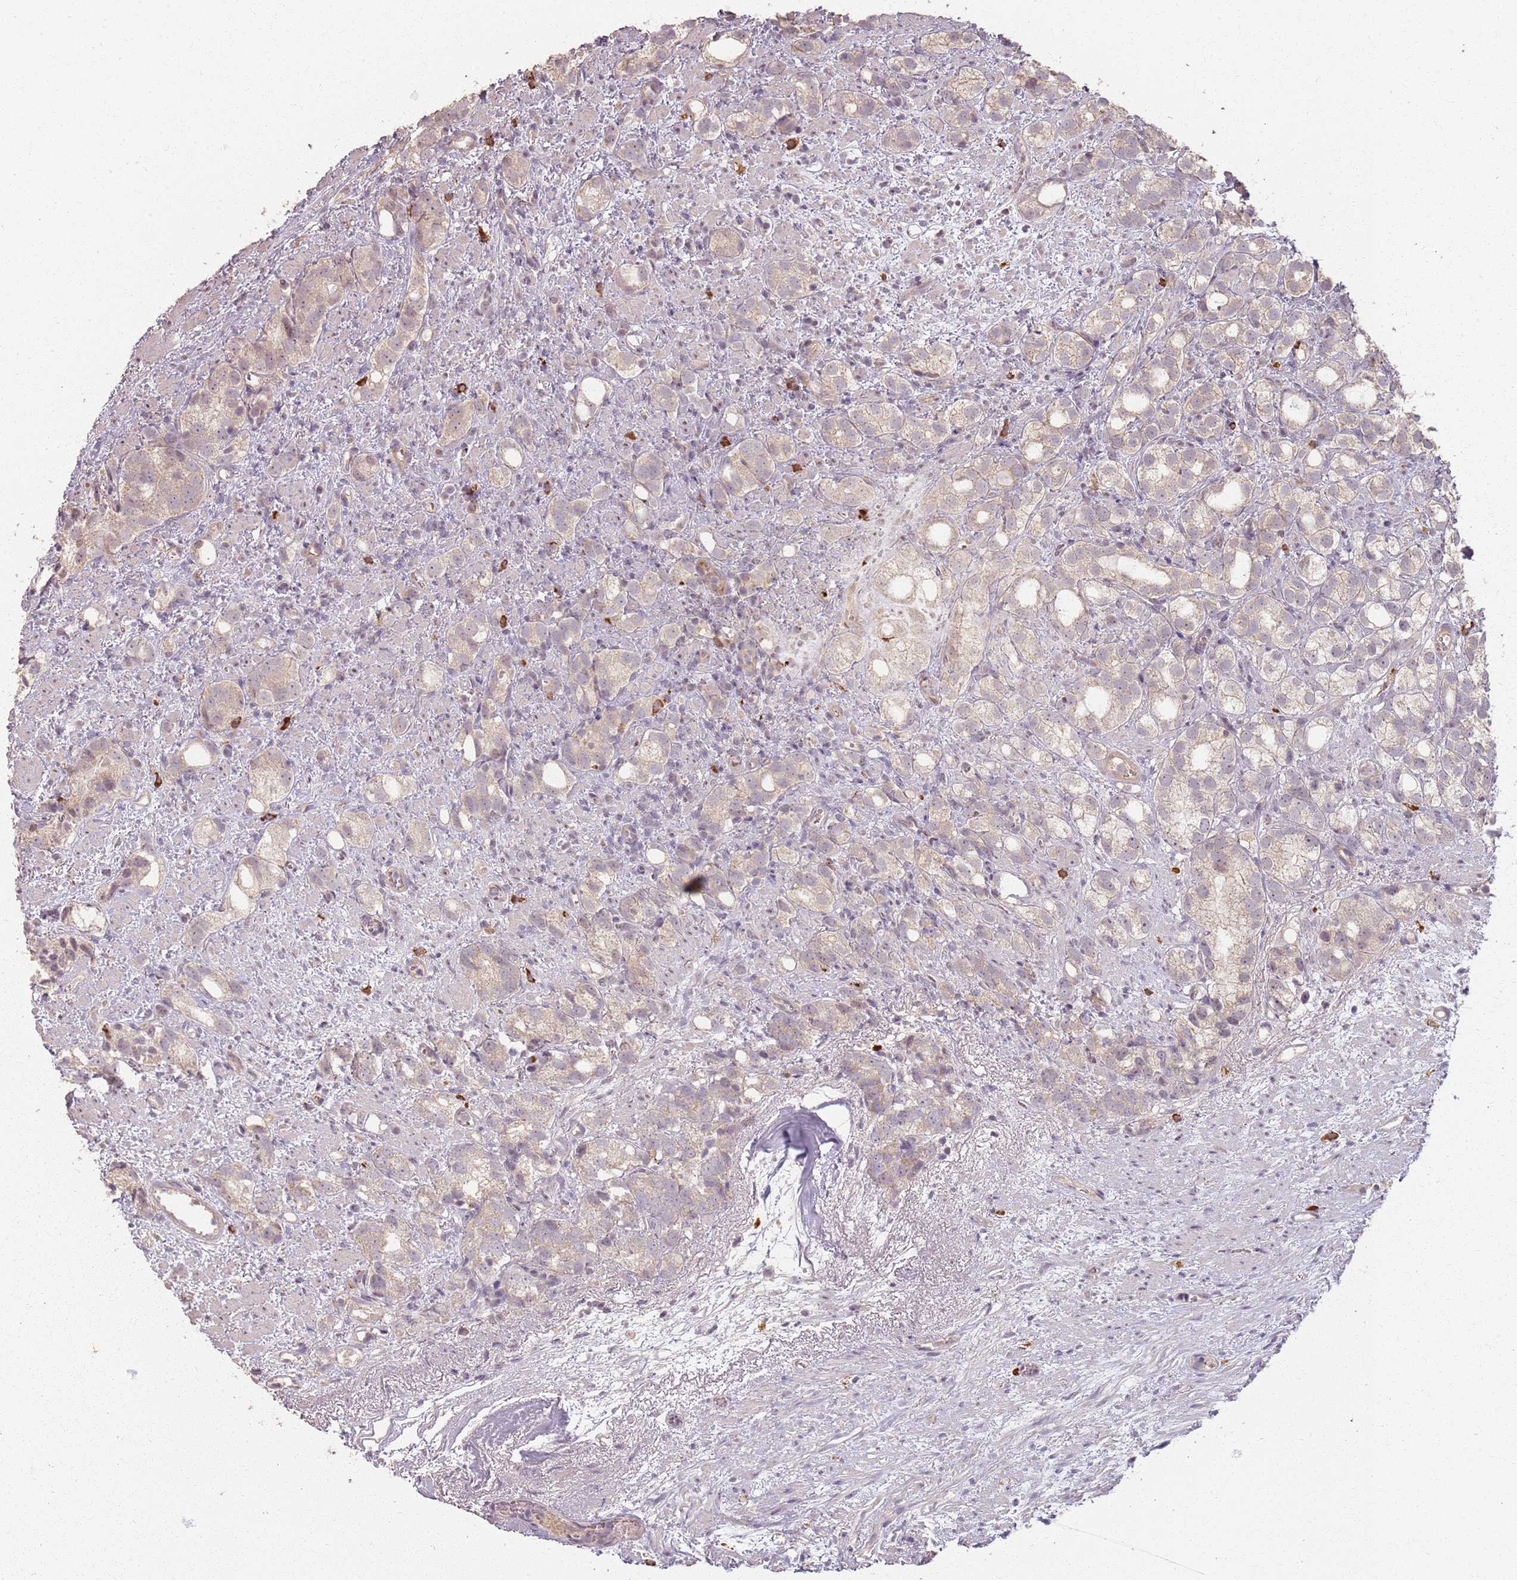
{"staining": {"intensity": "weak", "quantity": ">75%", "location": "cytoplasmic/membranous"}, "tissue": "prostate cancer", "cell_type": "Tumor cells", "image_type": "cancer", "snomed": [{"axis": "morphology", "description": "Adenocarcinoma, High grade"}, {"axis": "topography", "description": "Prostate"}], "caption": "This micrograph displays prostate cancer (adenocarcinoma (high-grade)) stained with immunohistochemistry to label a protein in brown. The cytoplasmic/membranous of tumor cells show weak positivity for the protein. Nuclei are counter-stained blue.", "gene": "CCDC168", "patient": {"sex": "male", "age": 82}}